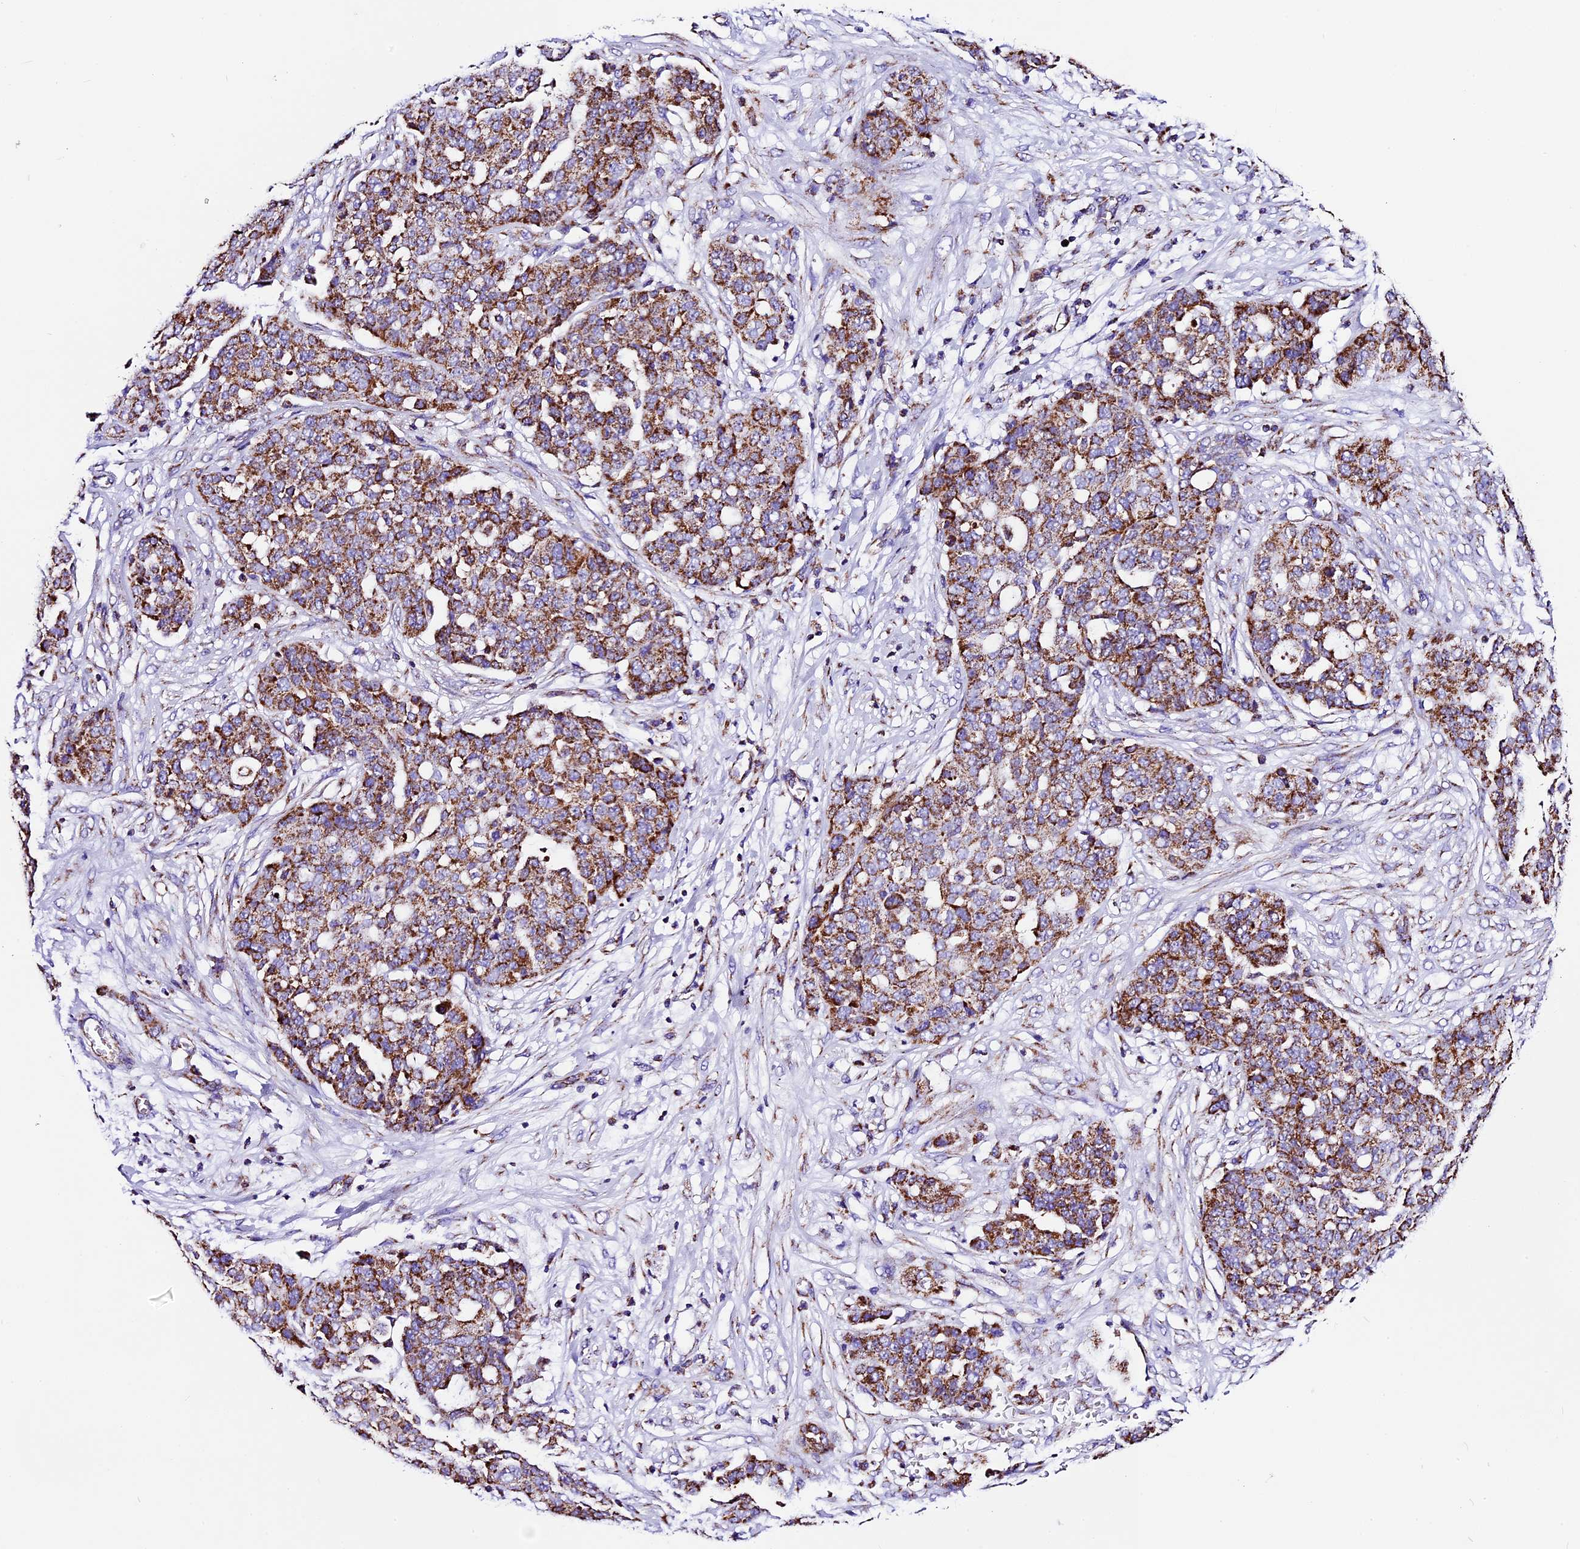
{"staining": {"intensity": "strong", "quantity": ">75%", "location": "cytoplasmic/membranous"}, "tissue": "ovarian cancer", "cell_type": "Tumor cells", "image_type": "cancer", "snomed": [{"axis": "morphology", "description": "Cystadenocarcinoma, serous, NOS"}, {"axis": "topography", "description": "Soft tissue"}, {"axis": "topography", "description": "Ovary"}], "caption": "A brown stain labels strong cytoplasmic/membranous staining of a protein in ovarian cancer tumor cells. The staining is performed using DAB brown chromogen to label protein expression. The nuclei are counter-stained blue using hematoxylin.", "gene": "DCAF5", "patient": {"sex": "female", "age": 57}}